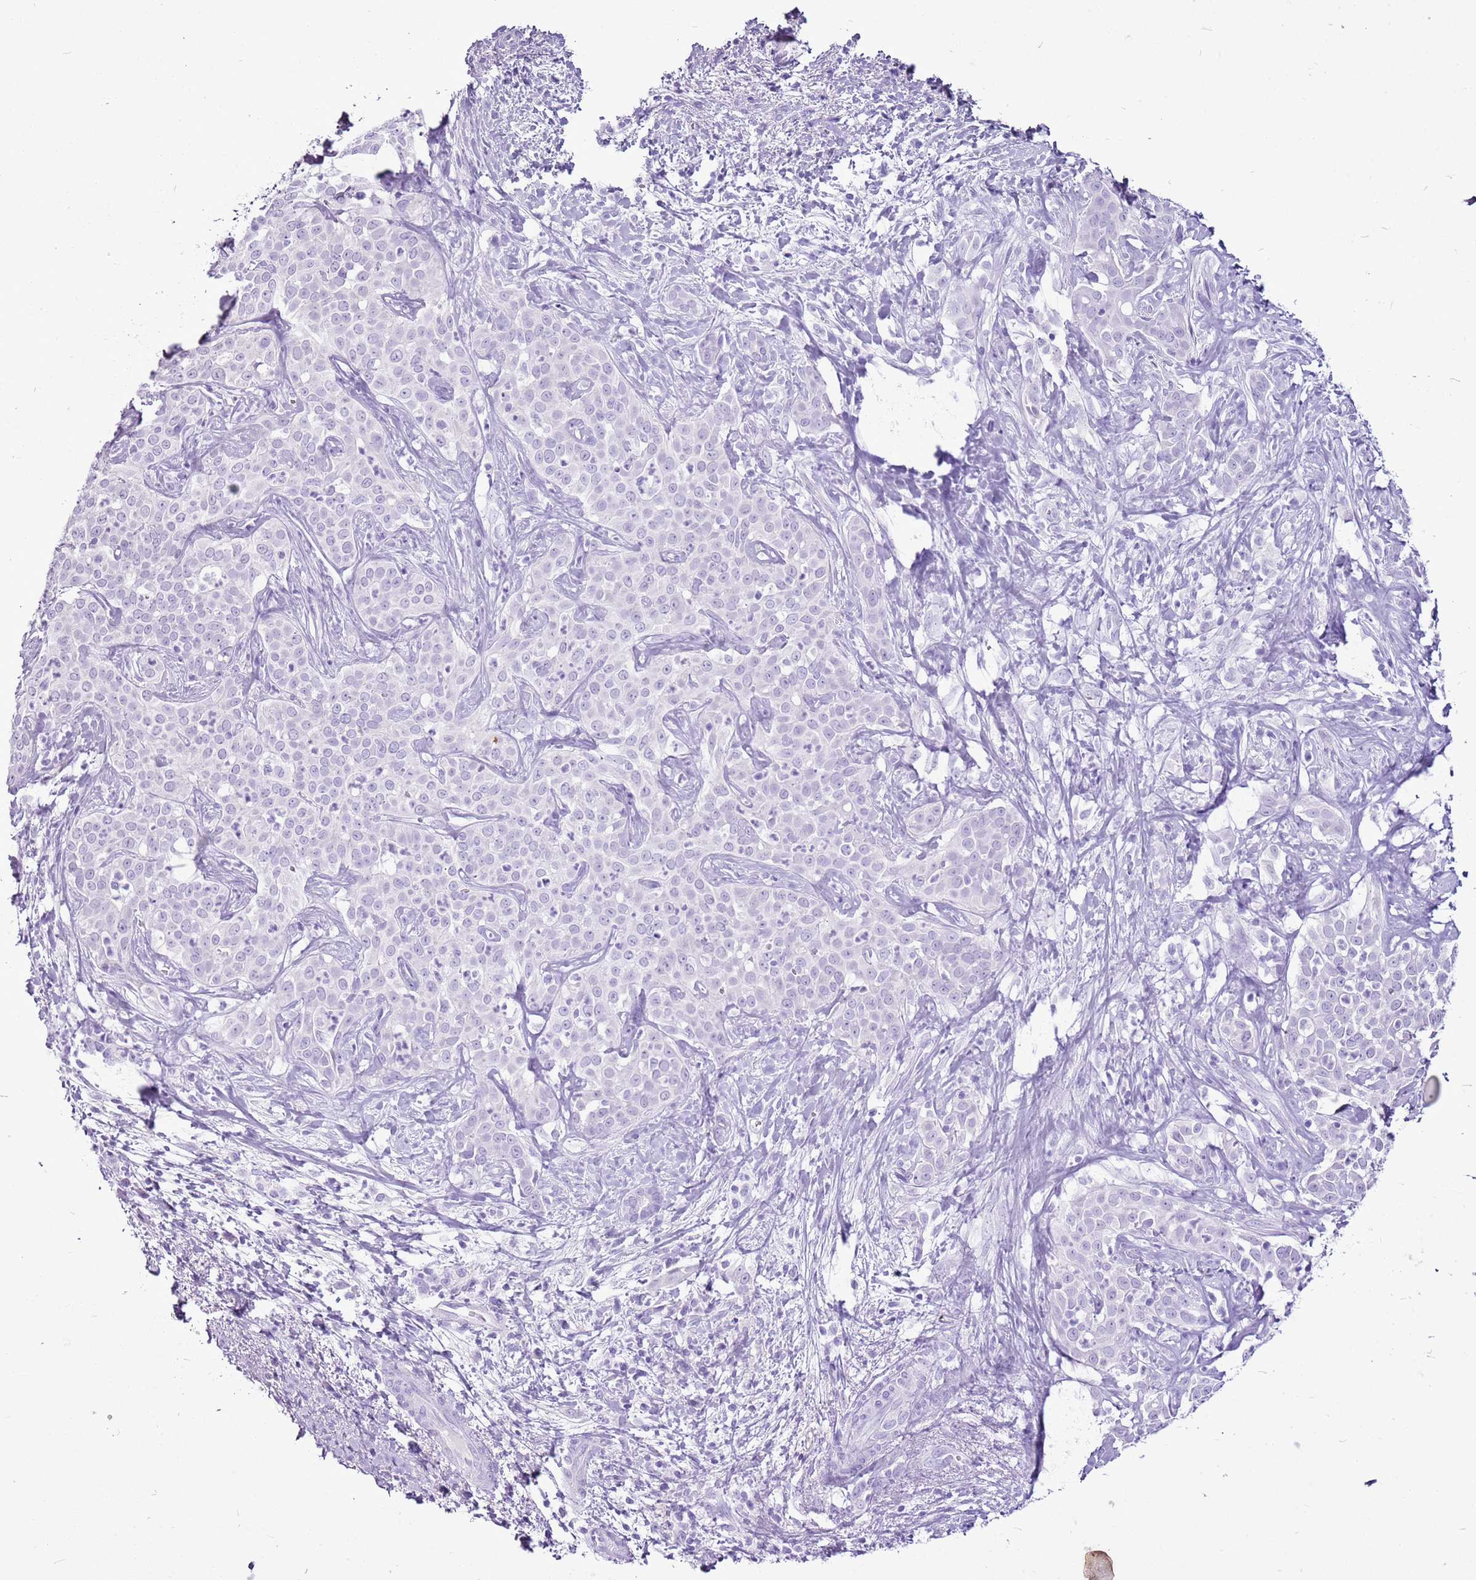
{"staining": {"intensity": "negative", "quantity": "none", "location": "none"}, "tissue": "liver cancer", "cell_type": "Tumor cells", "image_type": "cancer", "snomed": [{"axis": "morphology", "description": "Cholangiocarcinoma"}, {"axis": "topography", "description": "Liver"}], "caption": "There is no significant staining in tumor cells of liver cholangiocarcinoma.", "gene": "CNFN", "patient": {"sex": "male", "age": 67}}